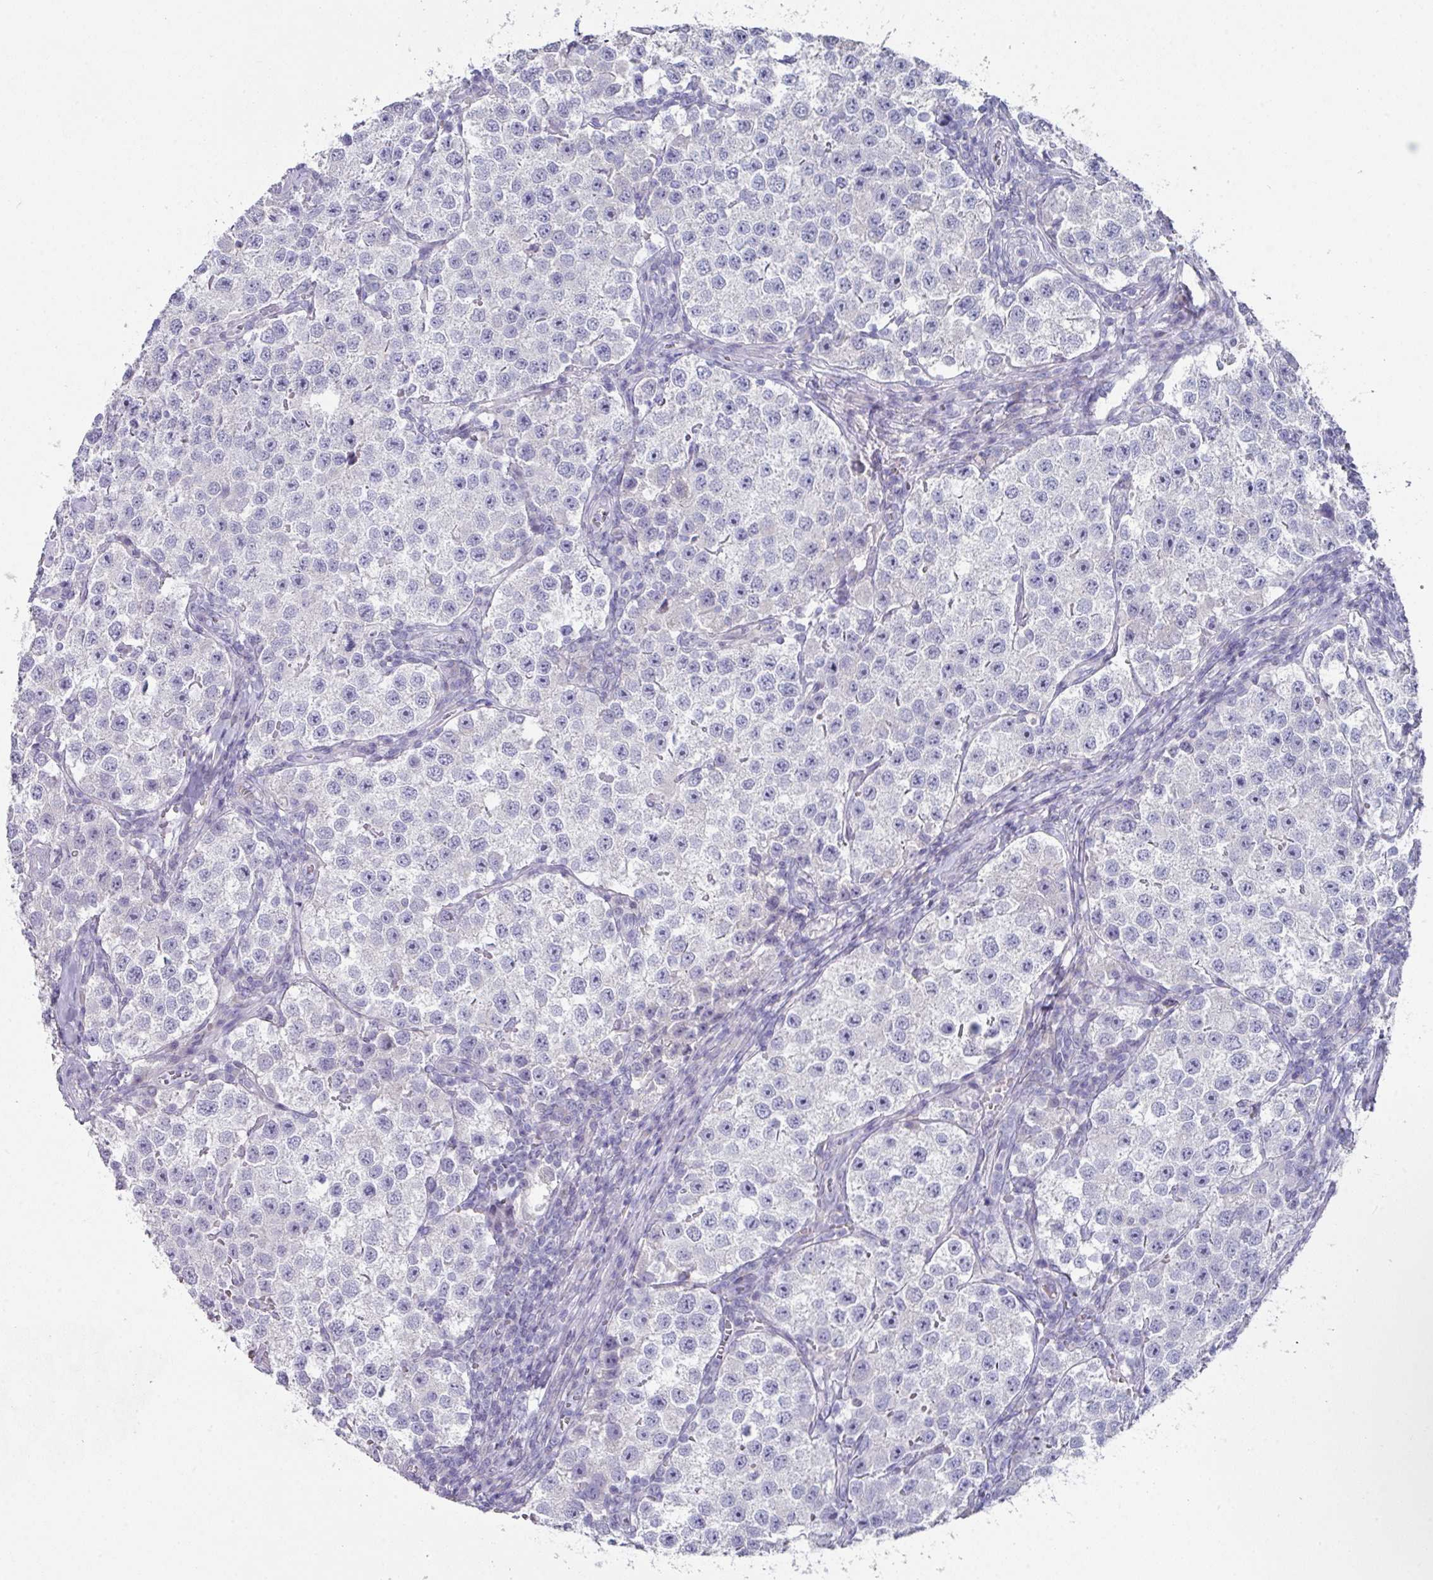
{"staining": {"intensity": "negative", "quantity": "none", "location": "none"}, "tissue": "testis cancer", "cell_type": "Tumor cells", "image_type": "cancer", "snomed": [{"axis": "morphology", "description": "Seminoma, NOS"}, {"axis": "topography", "description": "Testis"}], "caption": "Tumor cells show no significant protein expression in testis cancer (seminoma). Nuclei are stained in blue.", "gene": "DEFB115", "patient": {"sex": "male", "age": 37}}